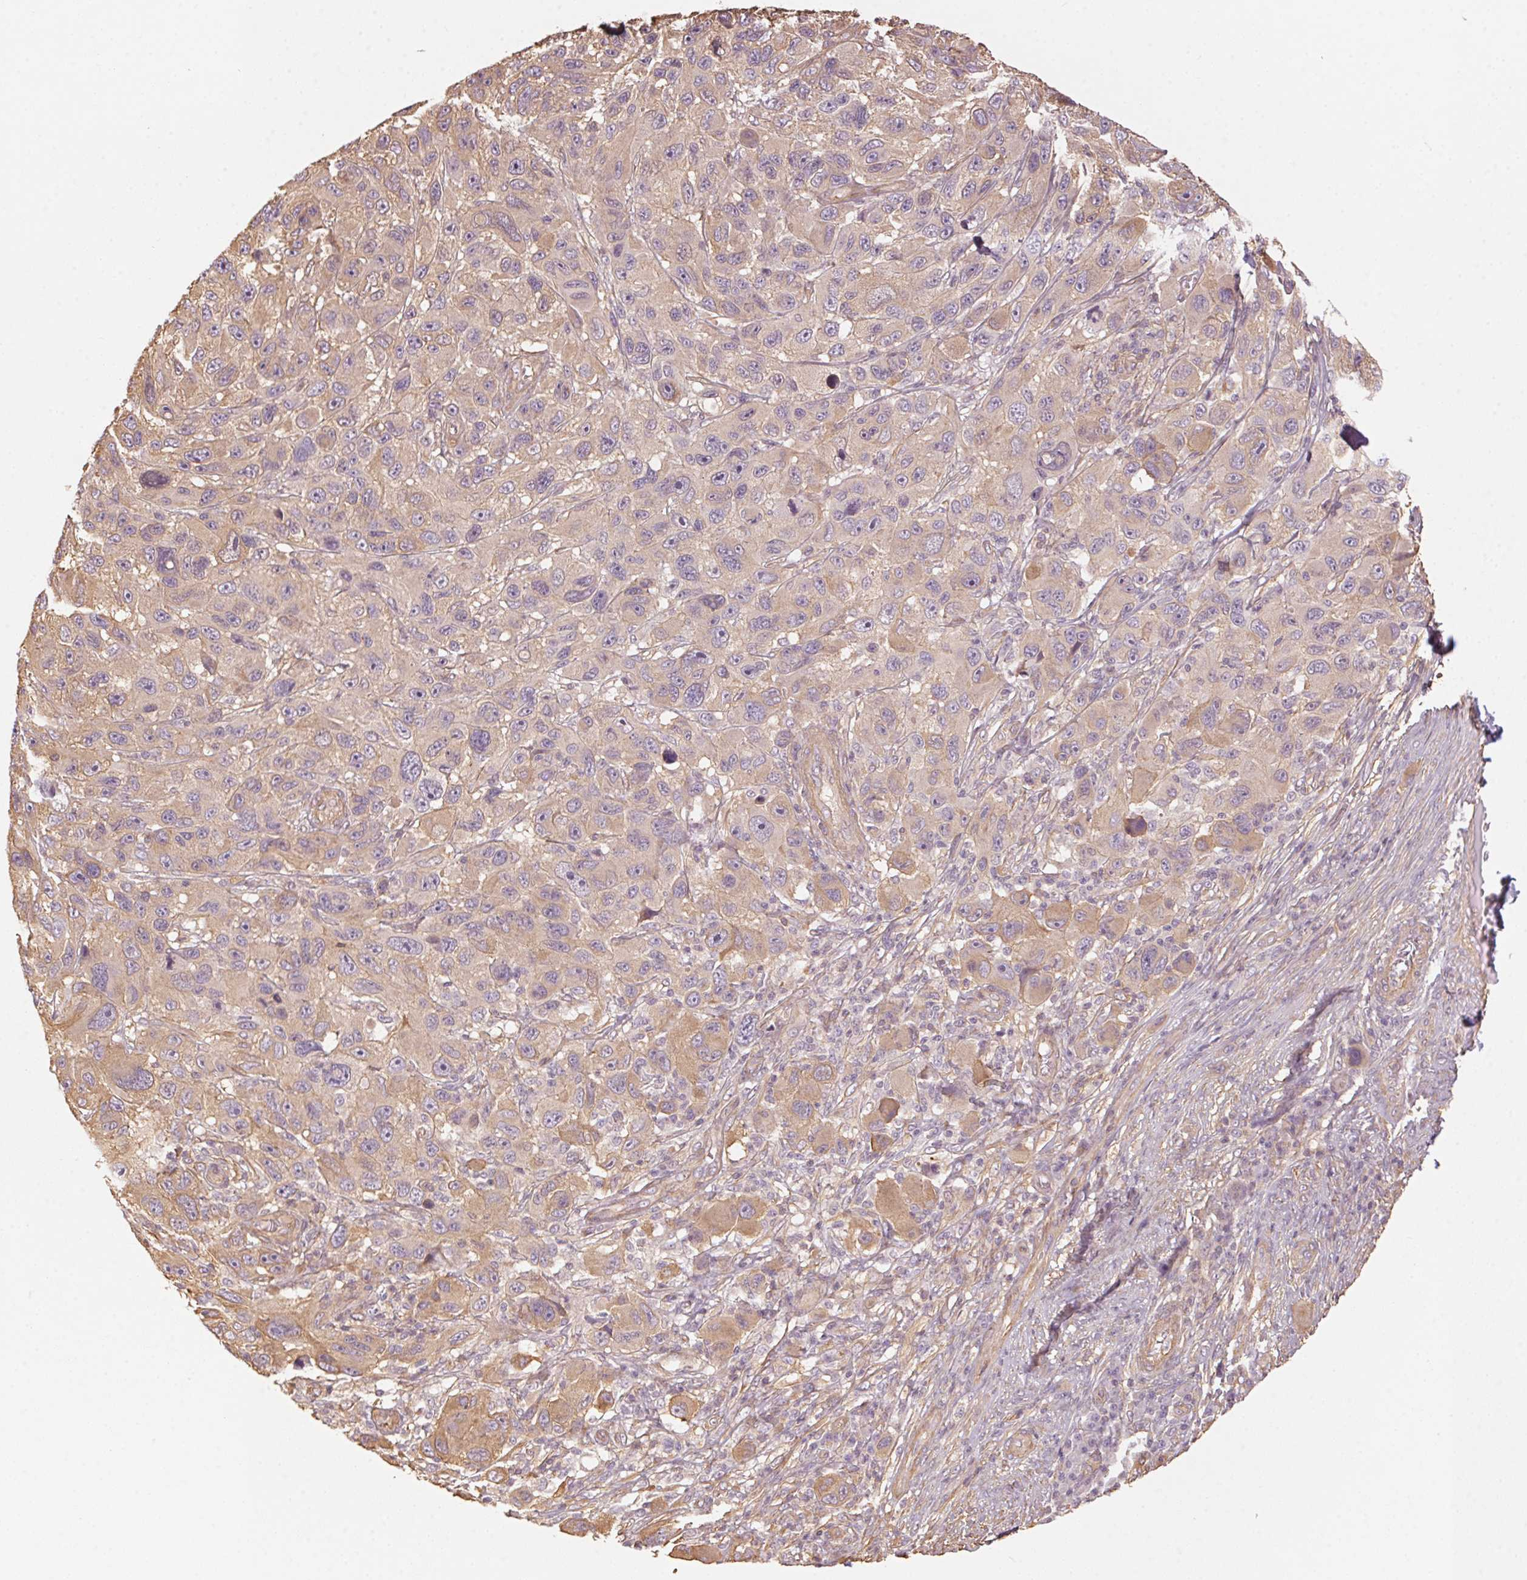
{"staining": {"intensity": "weak", "quantity": ">75%", "location": "cytoplasmic/membranous"}, "tissue": "melanoma", "cell_type": "Tumor cells", "image_type": "cancer", "snomed": [{"axis": "morphology", "description": "Malignant melanoma, NOS"}, {"axis": "topography", "description": "Skin"}], "caption": "The histopathology image exhibits a brown stain indicating the presence of a protein in the cytoplasmic/membranous of tumor cells in melanoma. (DAB (3,3'-diaminobenzidine) = brown stain, brightfield microscopy at high magnification).", "gene": "QDPR", "patient": {"sex": "male", "age": 53}}